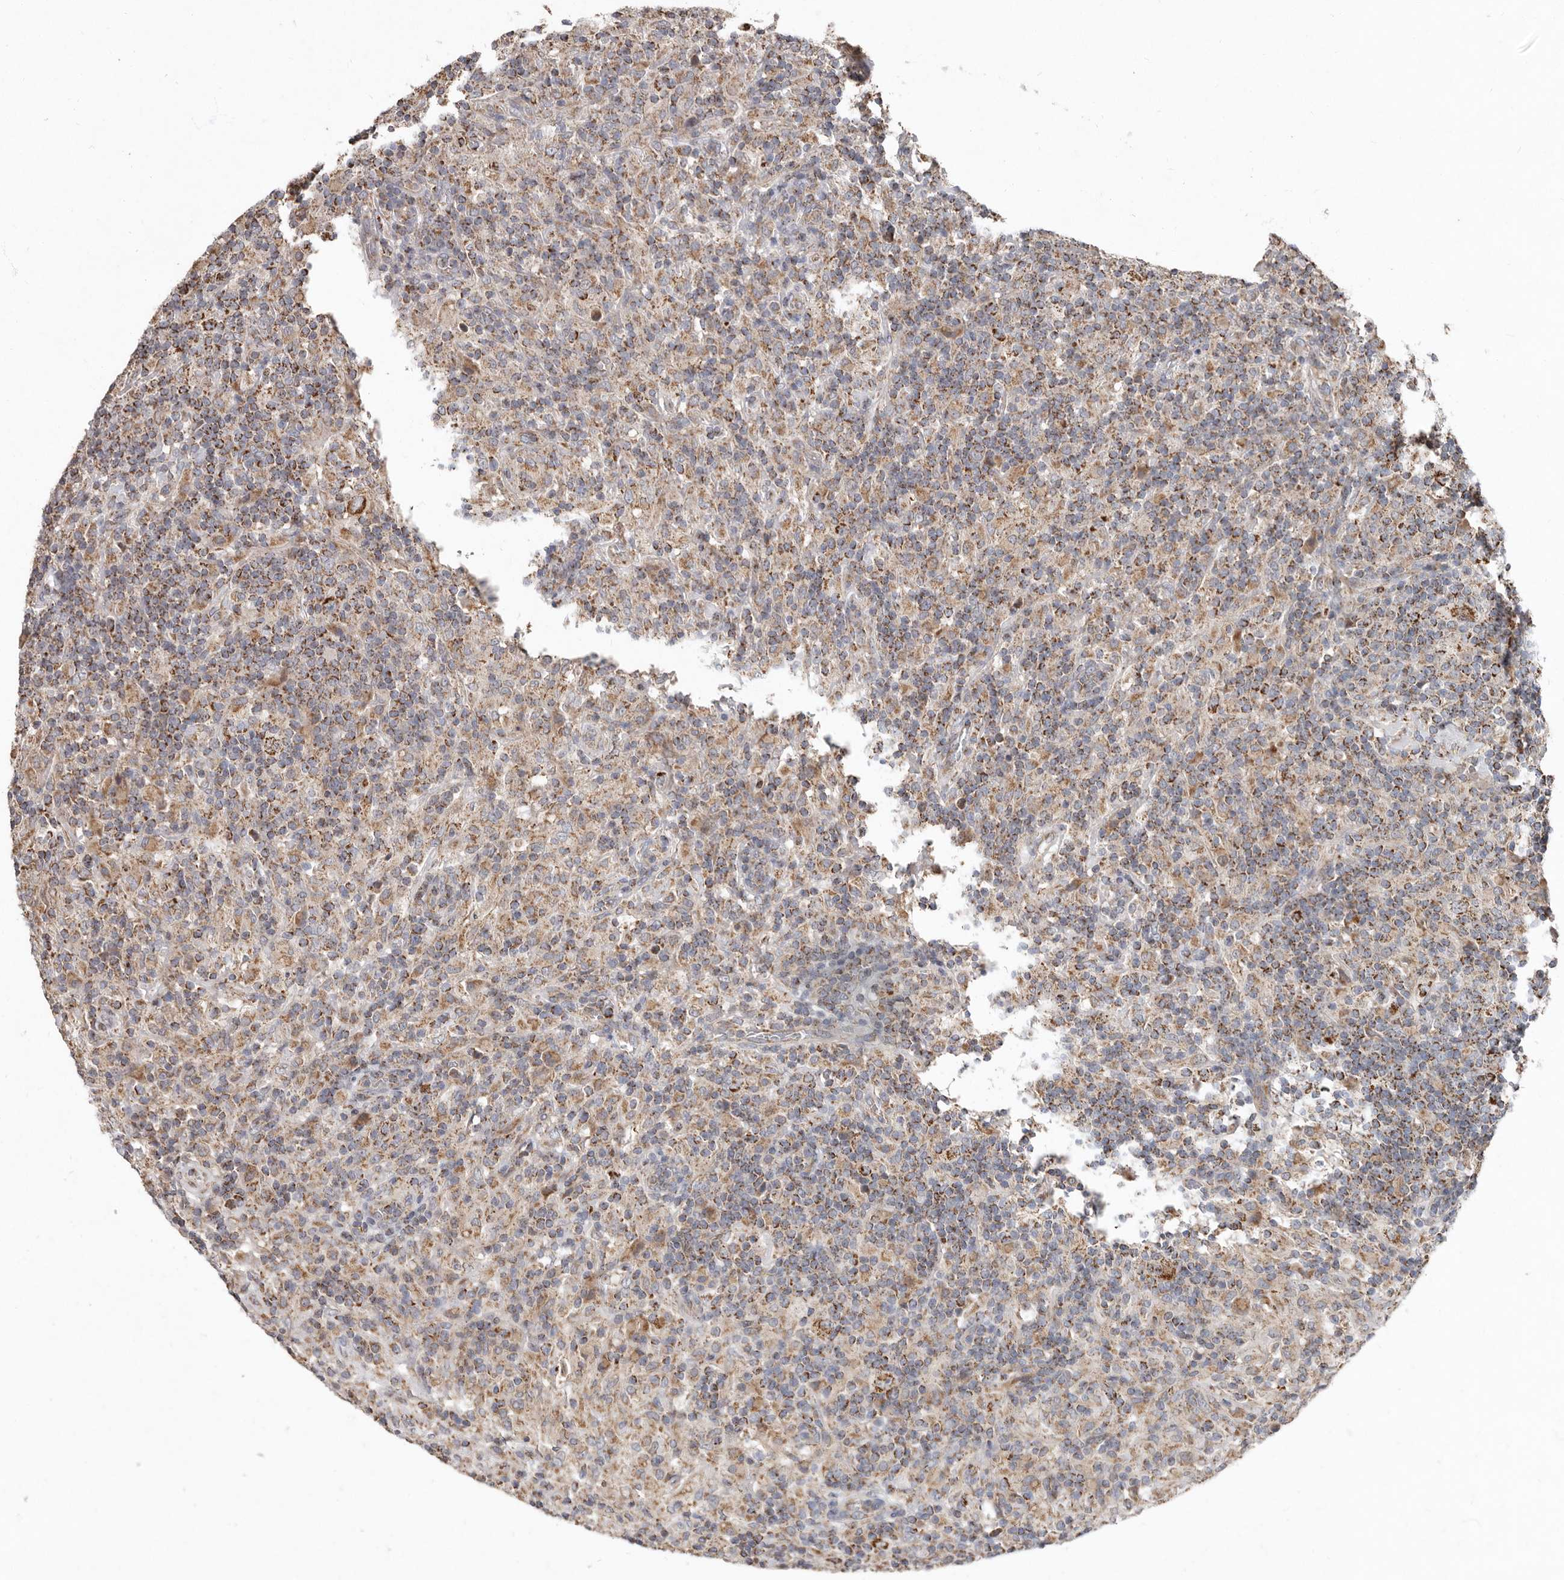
{"staining": {"intensity": "moderate", "quantity": ">75%", "location": "cytoplasmic/membranous"}, "tissue": "lymphoma", "cell_type": "Tumor cells", "image_type": "cancer", "snomed": [{"axis": "morphology", "description": "Hodgkin's disease, NOS"}, {"axis": "topography", "description": "Lymph node"}], "caption": "DAB (3,3'-diaminobenzidine) immunohistochemical staining of Hodgkin's disease exhibits moderate cytoplasmic/membranous protein staining in approximately >75% of tumor cells. (DAB (3,3'-diaminobenzidine) IHC, brown staining for protein, blue staining for nuclei).", "gene": "KIF26B", "patient": {"sex": "male", "age": 70}}